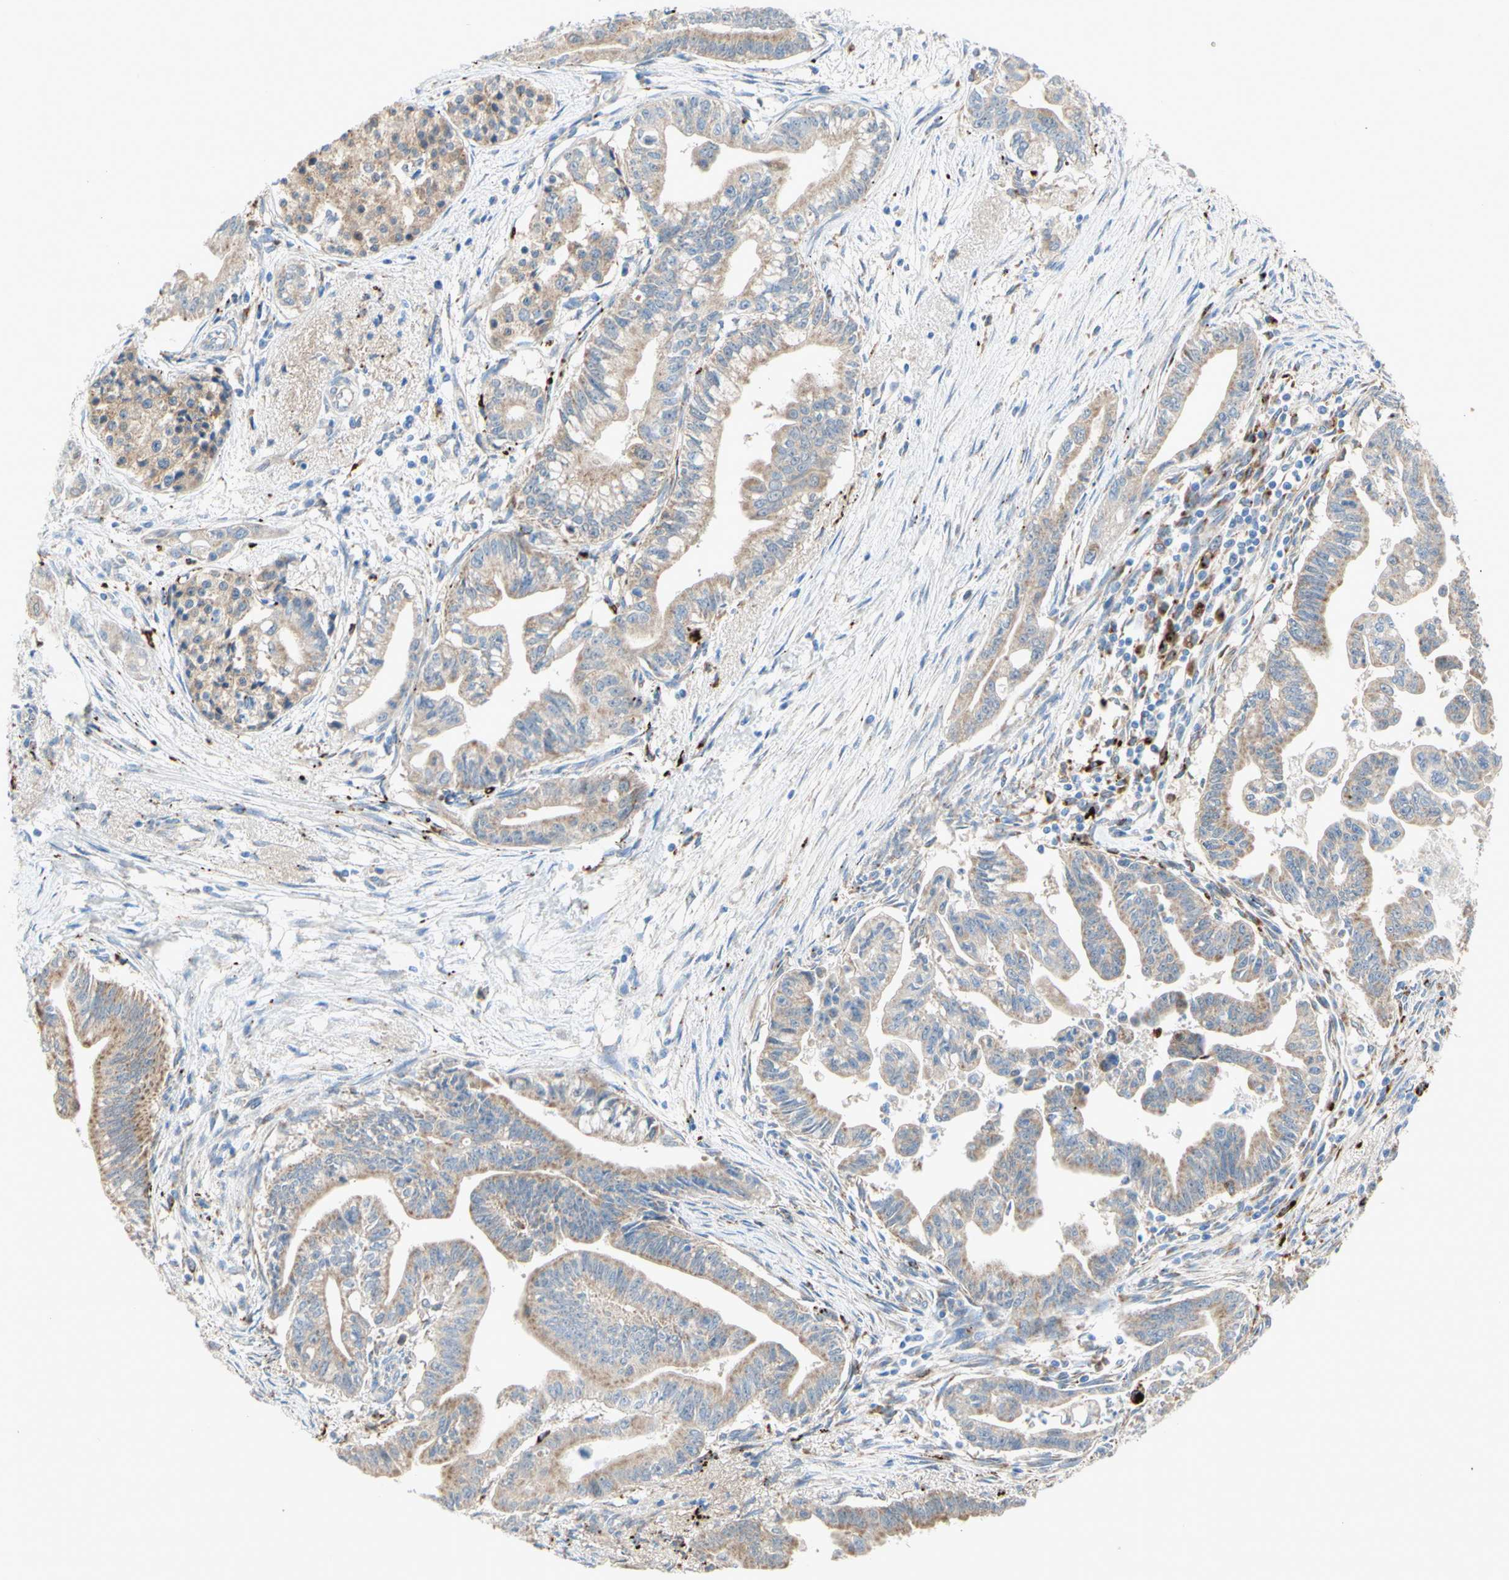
{"staining": {"intensity": "moderate", "quantity": ">75%", "location": "cytoplasmic/membranous"}, "tissue": "pancreatic cancer", "cell_type": "Tumor cells", "image_type": "cancer", "snomed": [{"axis": "morphology", "description": "Adenocarcinoma, NOS"}, {"axis": "topography", "description": "Pancreas"}], "caption": "Protein expression analysis of human adenocarcinoma (pancreatic) reveals moderate cytoplasmic/membranous expression in approximately >75% of tumor cells.", "gene": "URB2", "patient": {"sex": "male", "age": 70}}